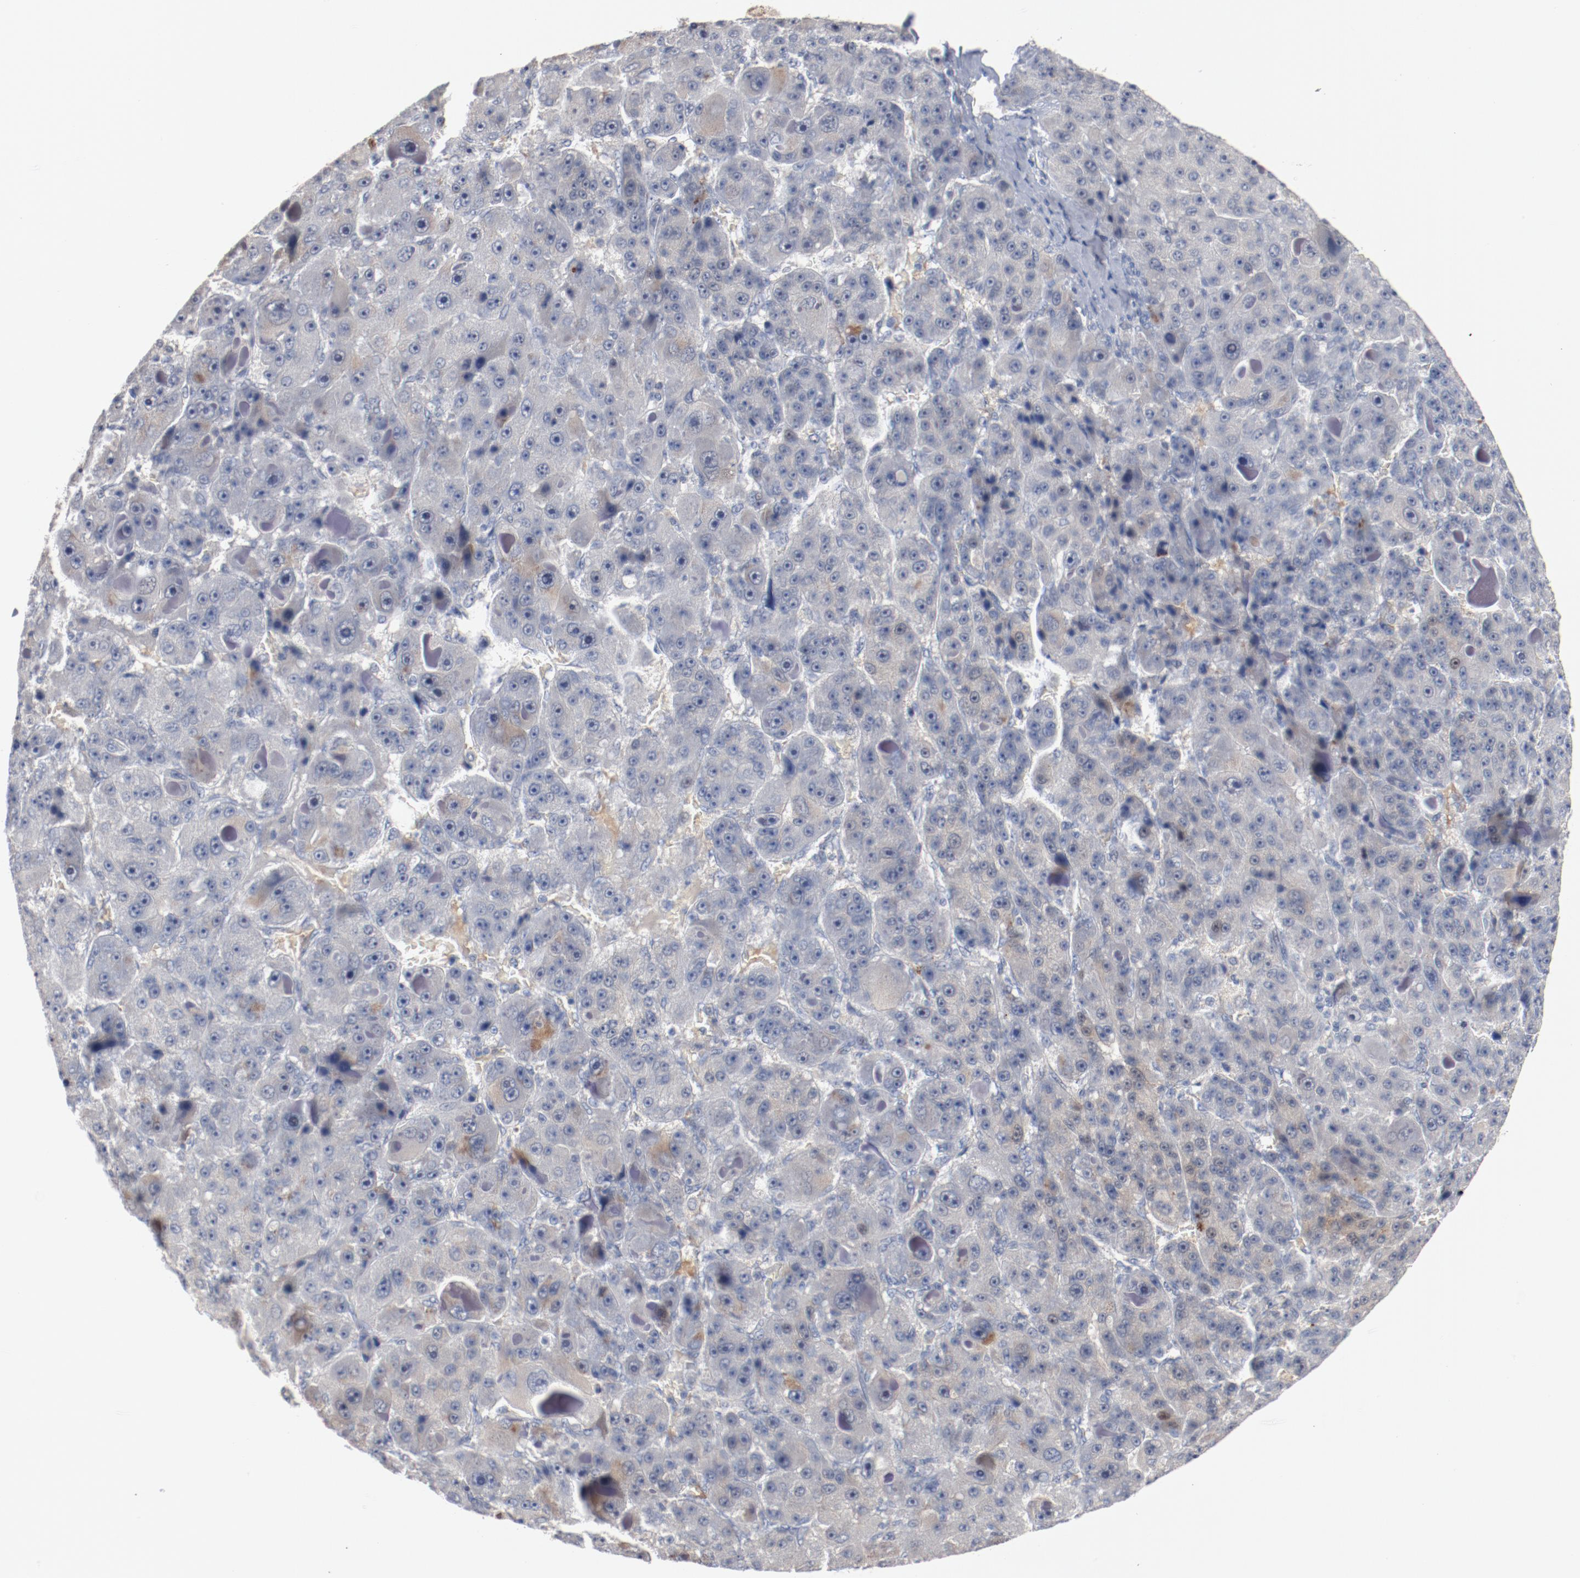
{"staining": {"intensity": "weak", "quantity": "<25%", "location": "cytoplasmic/membranous"}, "tissue": "liver cancer", "cell_type": "Tumor cells", "image_type": "cancer", "snomed": [{"axis": "morphology", "description": "Carcinoma, Hepatocellular, NOS"}, {"axis": "topography", "description": "Liver"}], "caption": "This is a photomicrograph of IHC staining of liver cancer, which shows no expression in tumor cells.", "gene": "ERICH1", "patient": {"sex": "male", "age": 76}}